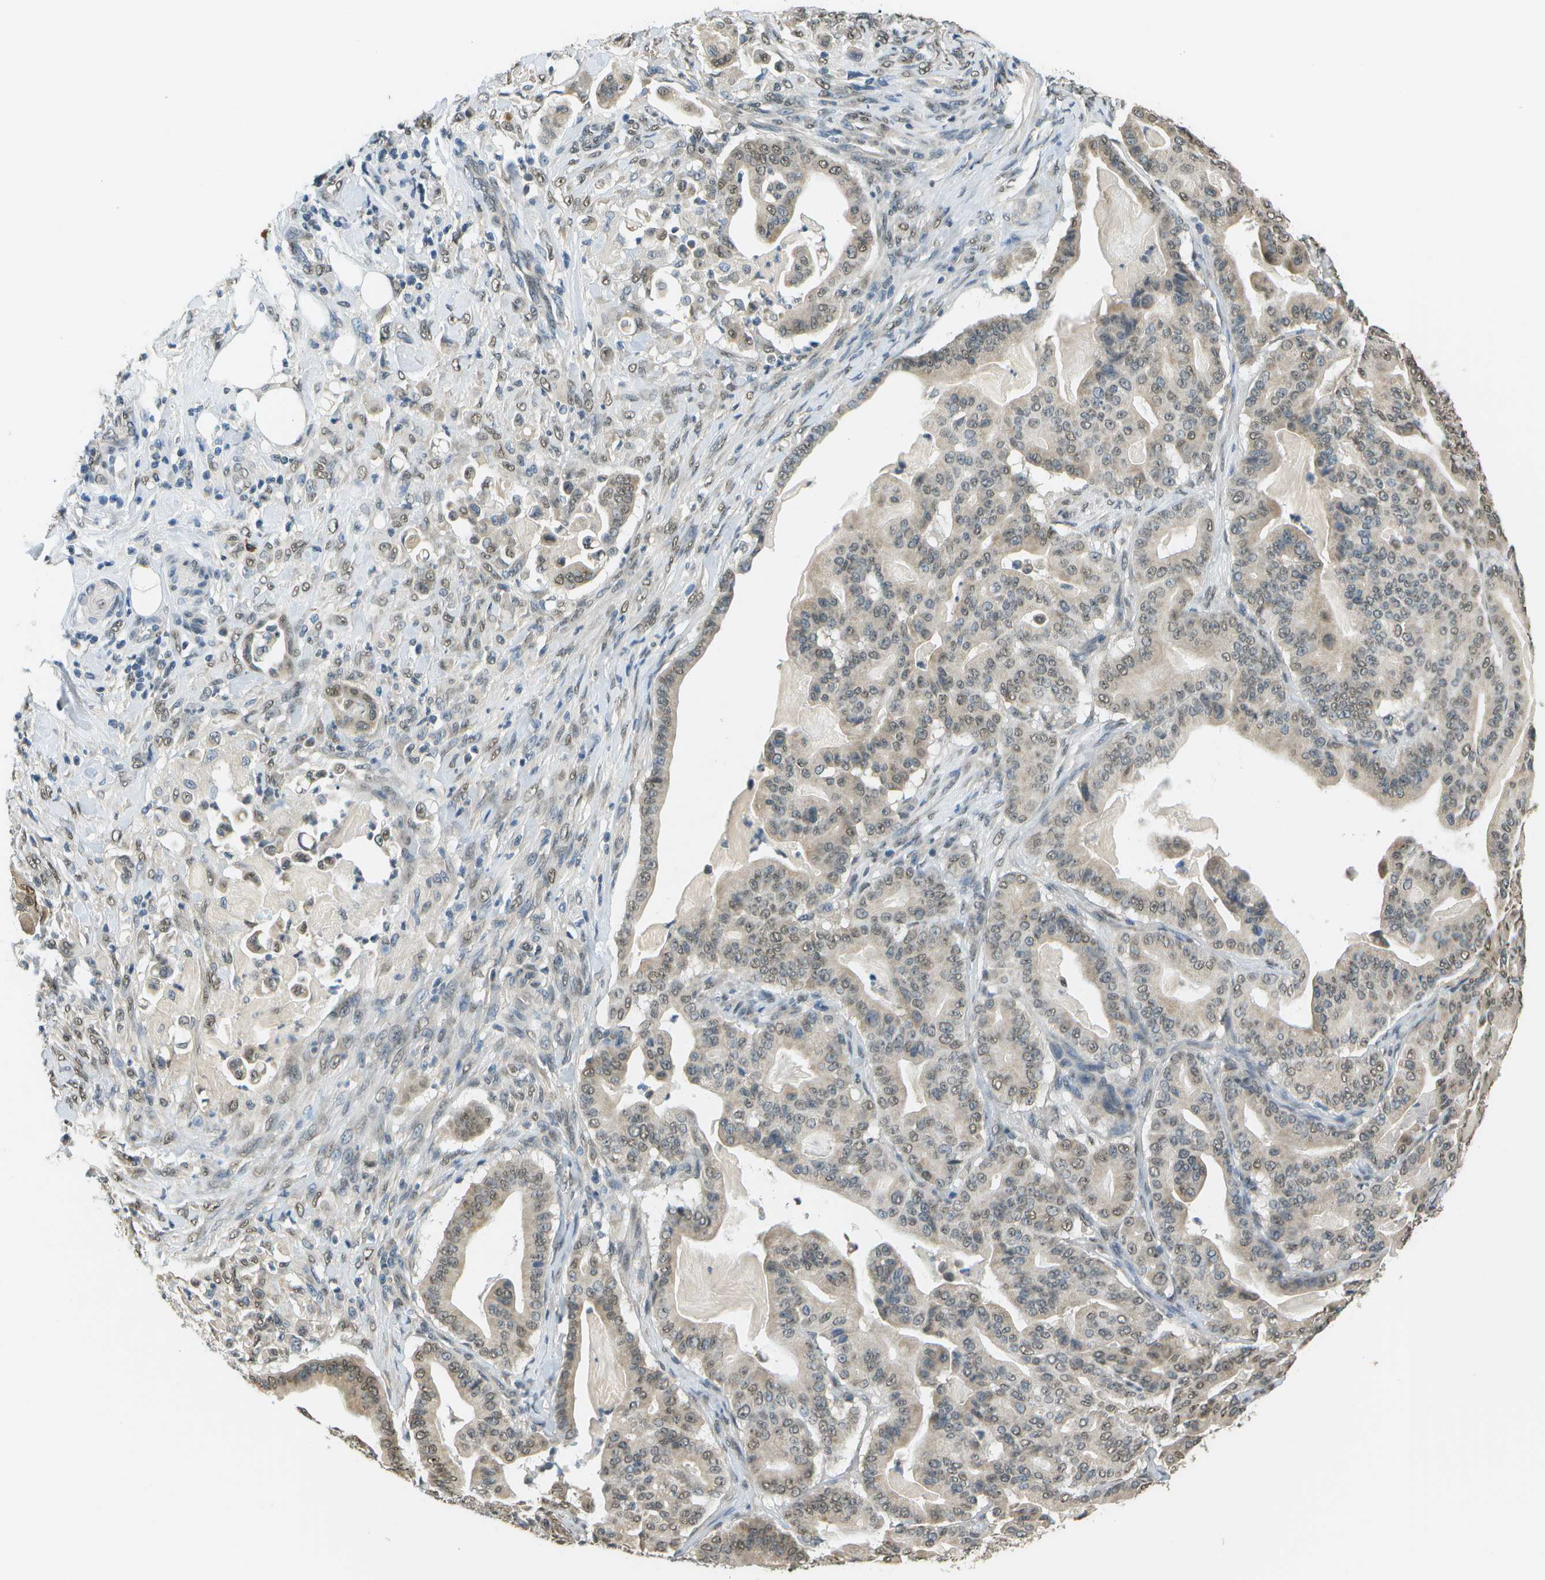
{"staining": {"intensity": "weak", "quantity": ">75%", "location": "cytoplasmic/membranous,nuclear"}, "tissue": "pancreatic cancer", "cell_type": "Tumor cells", "image_type": "cancer", "snomed": [{"axis": "morphology", "description": "Adenocarcinoma, NOS"}, {"axis": "topography", "description": "Pancreas"}], "caption": "Immunohistochemistry staining of adenocarcinoma (pancreatic), which reveals low levels of weak cytoplasmic/membranous and nuclear expression in about >75% of tumor cells indicating weak cytoplasmic/membranous and nuclear protein expression. The staining was performed using DAB (brown) for protein detection and nuclei were counterstained in hematoxylin (blue).", "gene": "ABL2", "patient": {"sex": "male", "age": 63}}